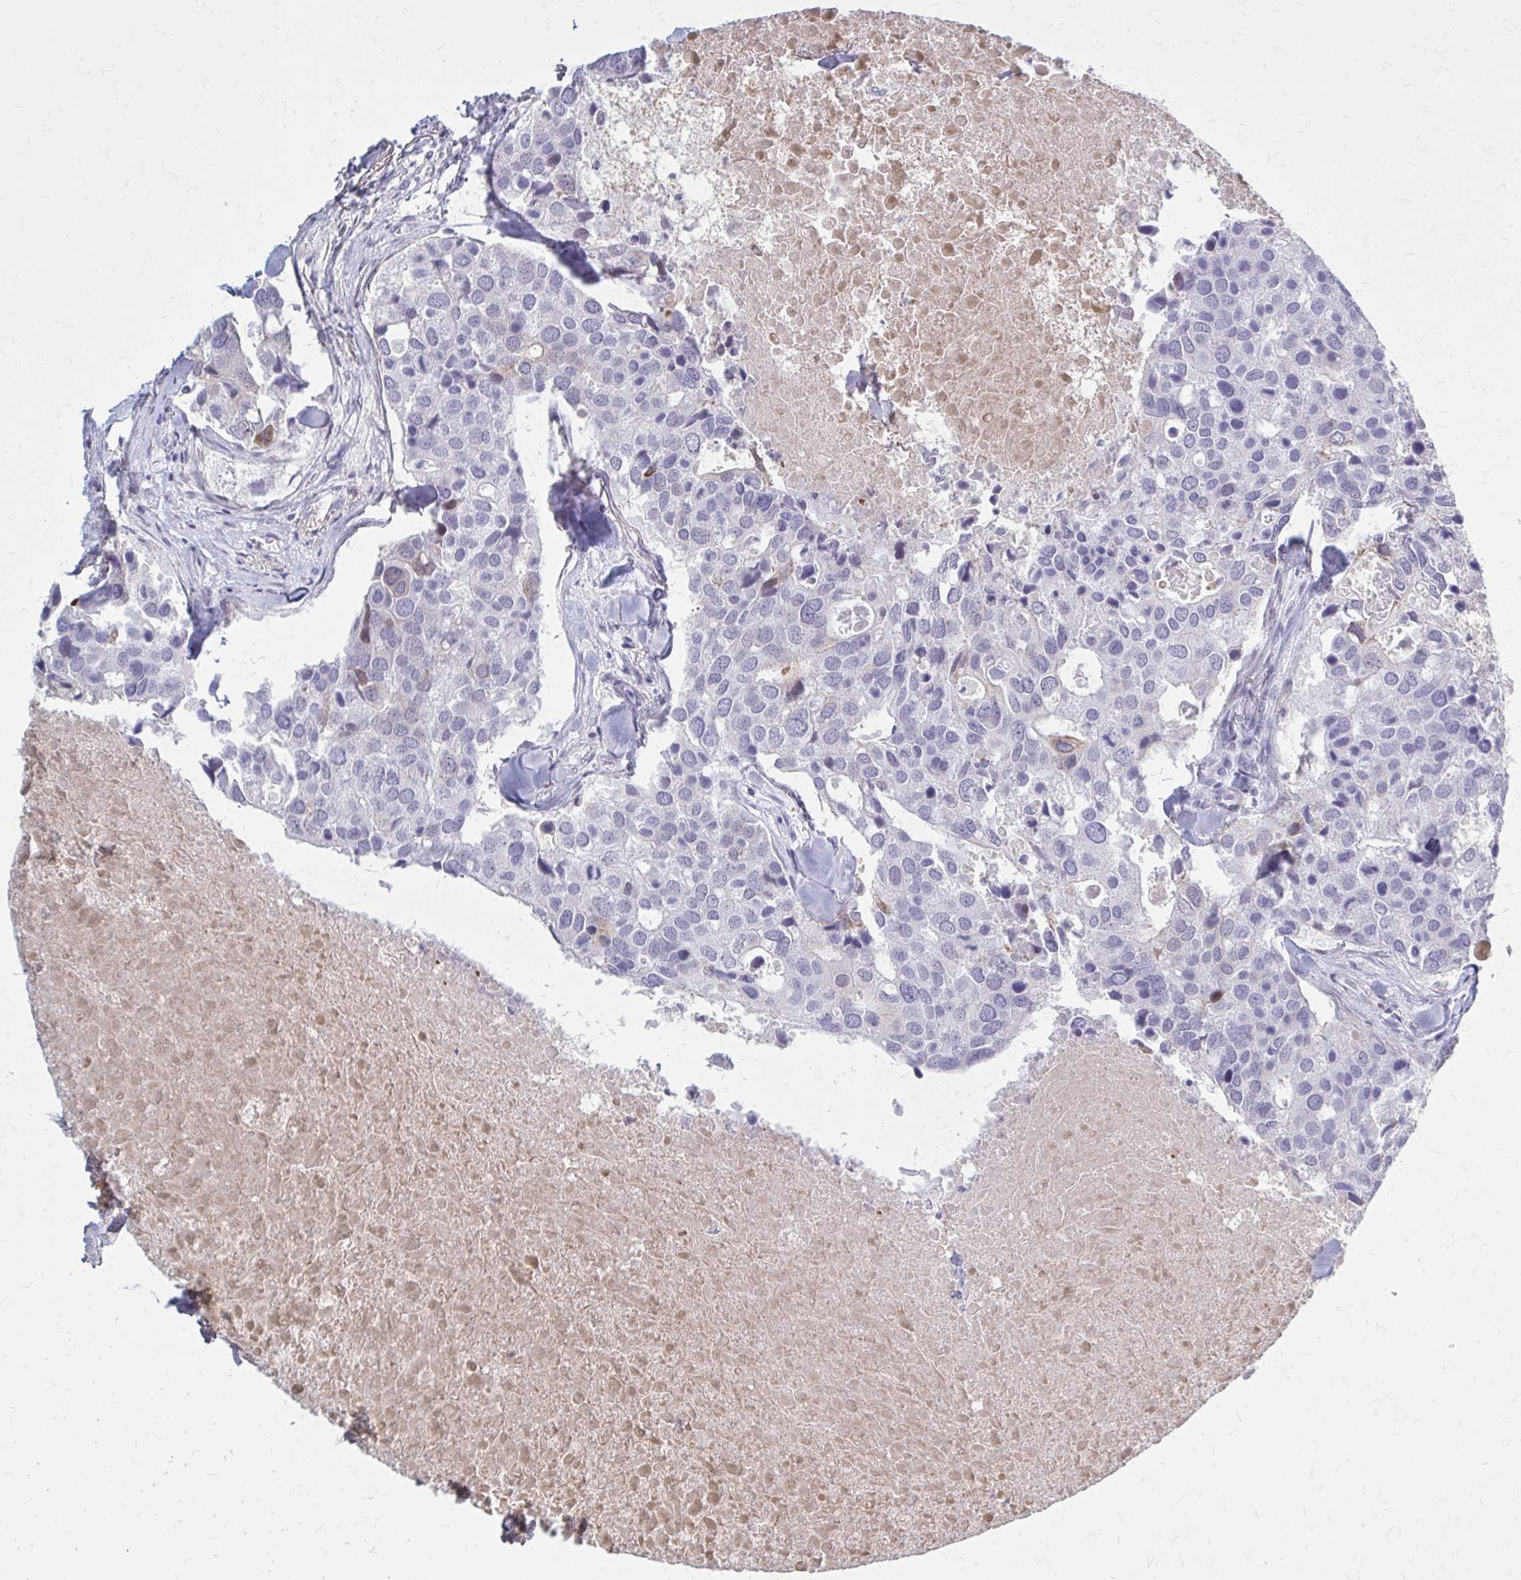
{"staining": {"intensity": "negative", "quantity": "none", "location": "none"}, "tissue": "breast cancer", "cell_type": "Tumor cells", "image_type": "cancer", "snomed": [{"axis": "morphology", "description": "Duct carcinoma"}, {"axis": "topography", "description": "Breast"}], "caption": "DAB immunohistochemical staining of human breast cancer reveals no significant staining in tumor cells. (Immunohistochemistry (ihc), brightfield microscopy, high magnification).", "gene": "SERPIND1", "patient": {"sex": "female", "age": 83}}